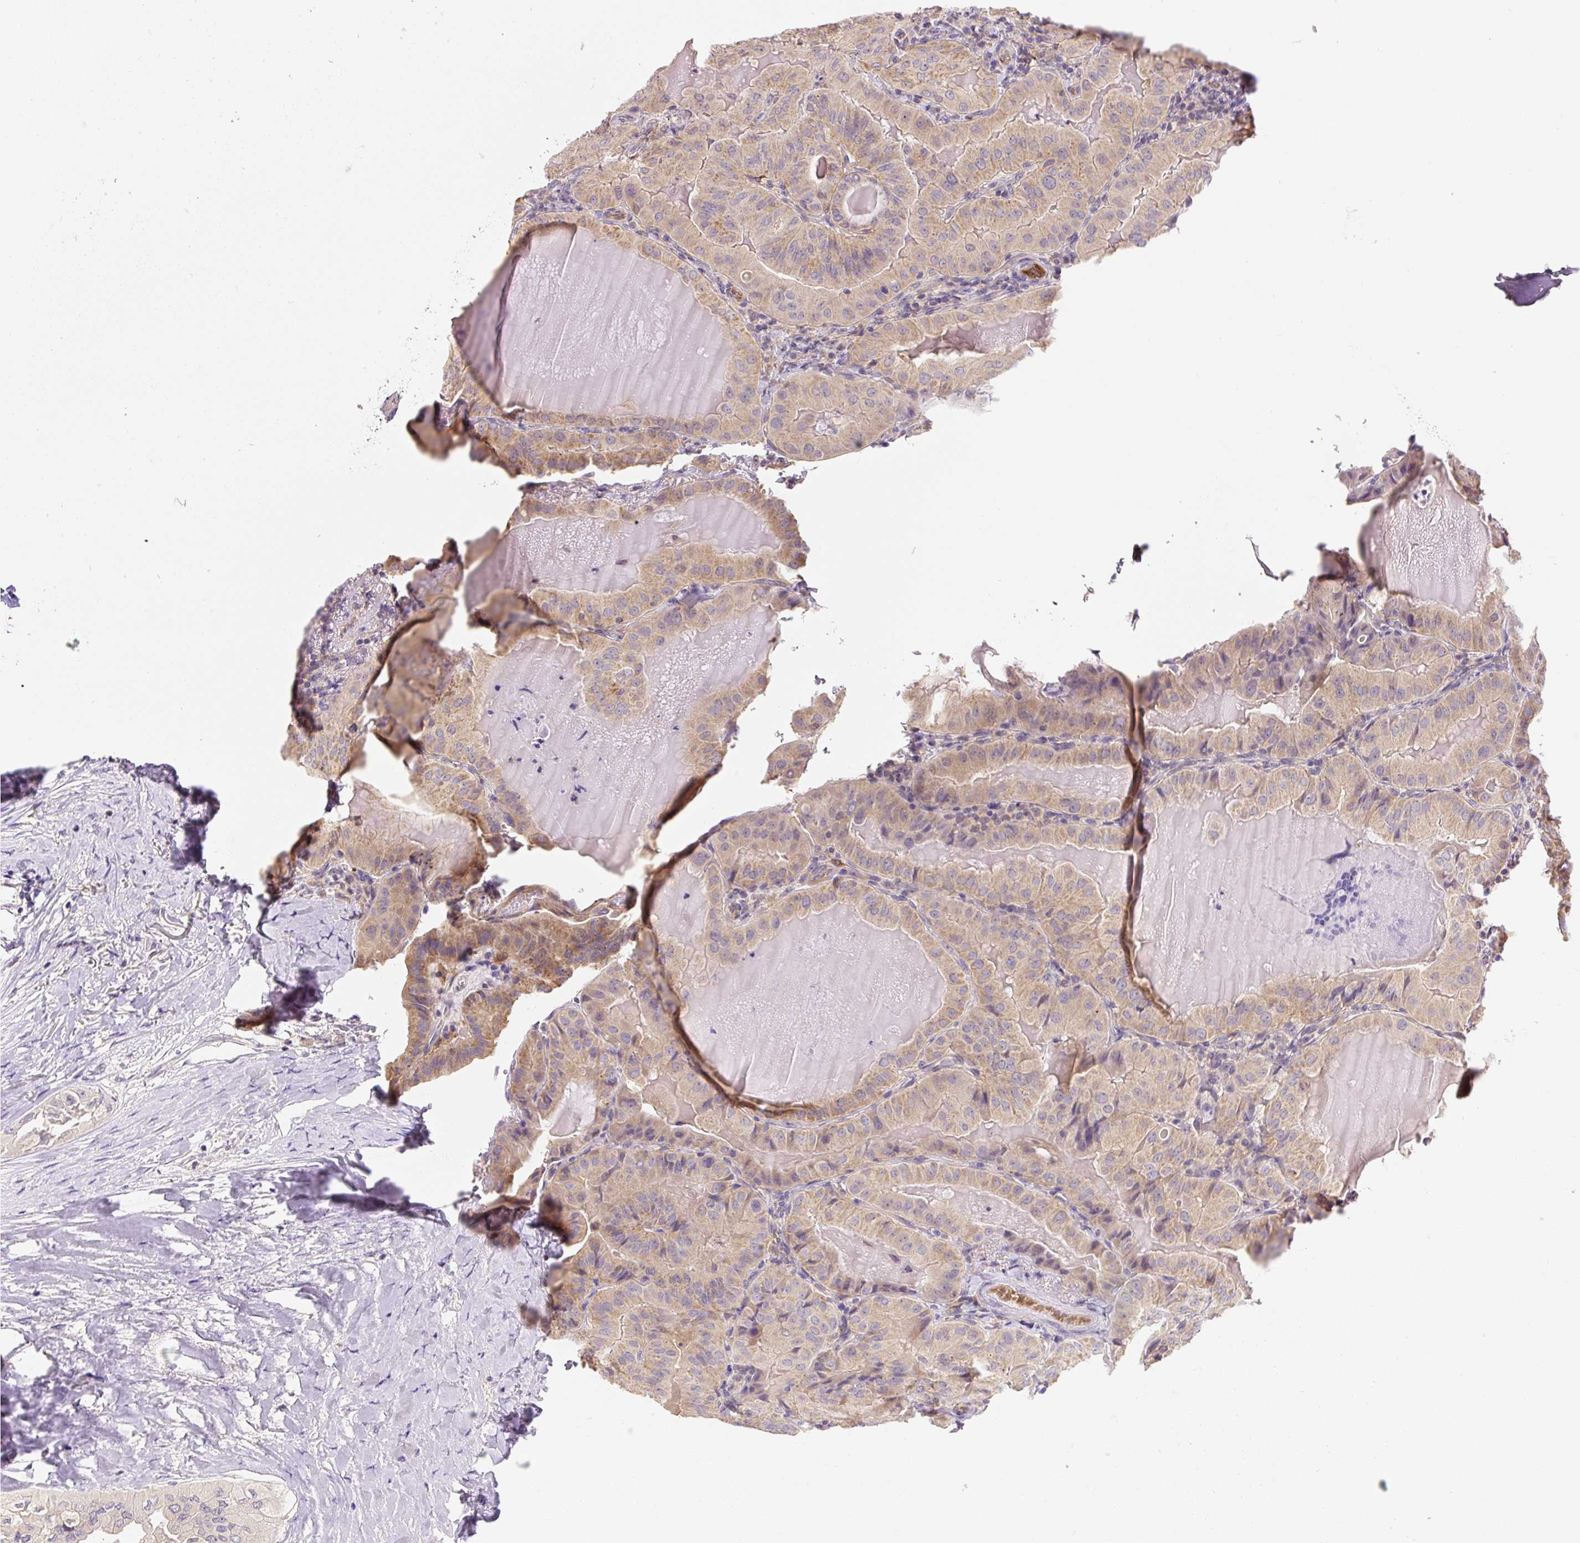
{"staining": {"intensity": "moderate", "quantity": "<25%", "location": "cytoplasmic/membranous"}, "tissue": "thyroid cancer", "cell_type": "Tumor cells", "image_type": "cancer", "snomed": [{"axis": "morphology", "description": "Papillary adenocarcinoma, NOS"}, {"axis": "topography", "description": "Thyroid gland"}], "caption": "There is low levels of moderate cytoplasmic/membranous positivity in tumor cells of papillary adenocarcinoma (thyroid), as demonstrated by immunohistochemical staining (brown color).", "gene": "PLA2G4A", "patient": {"sex": "female", "age": 68}}